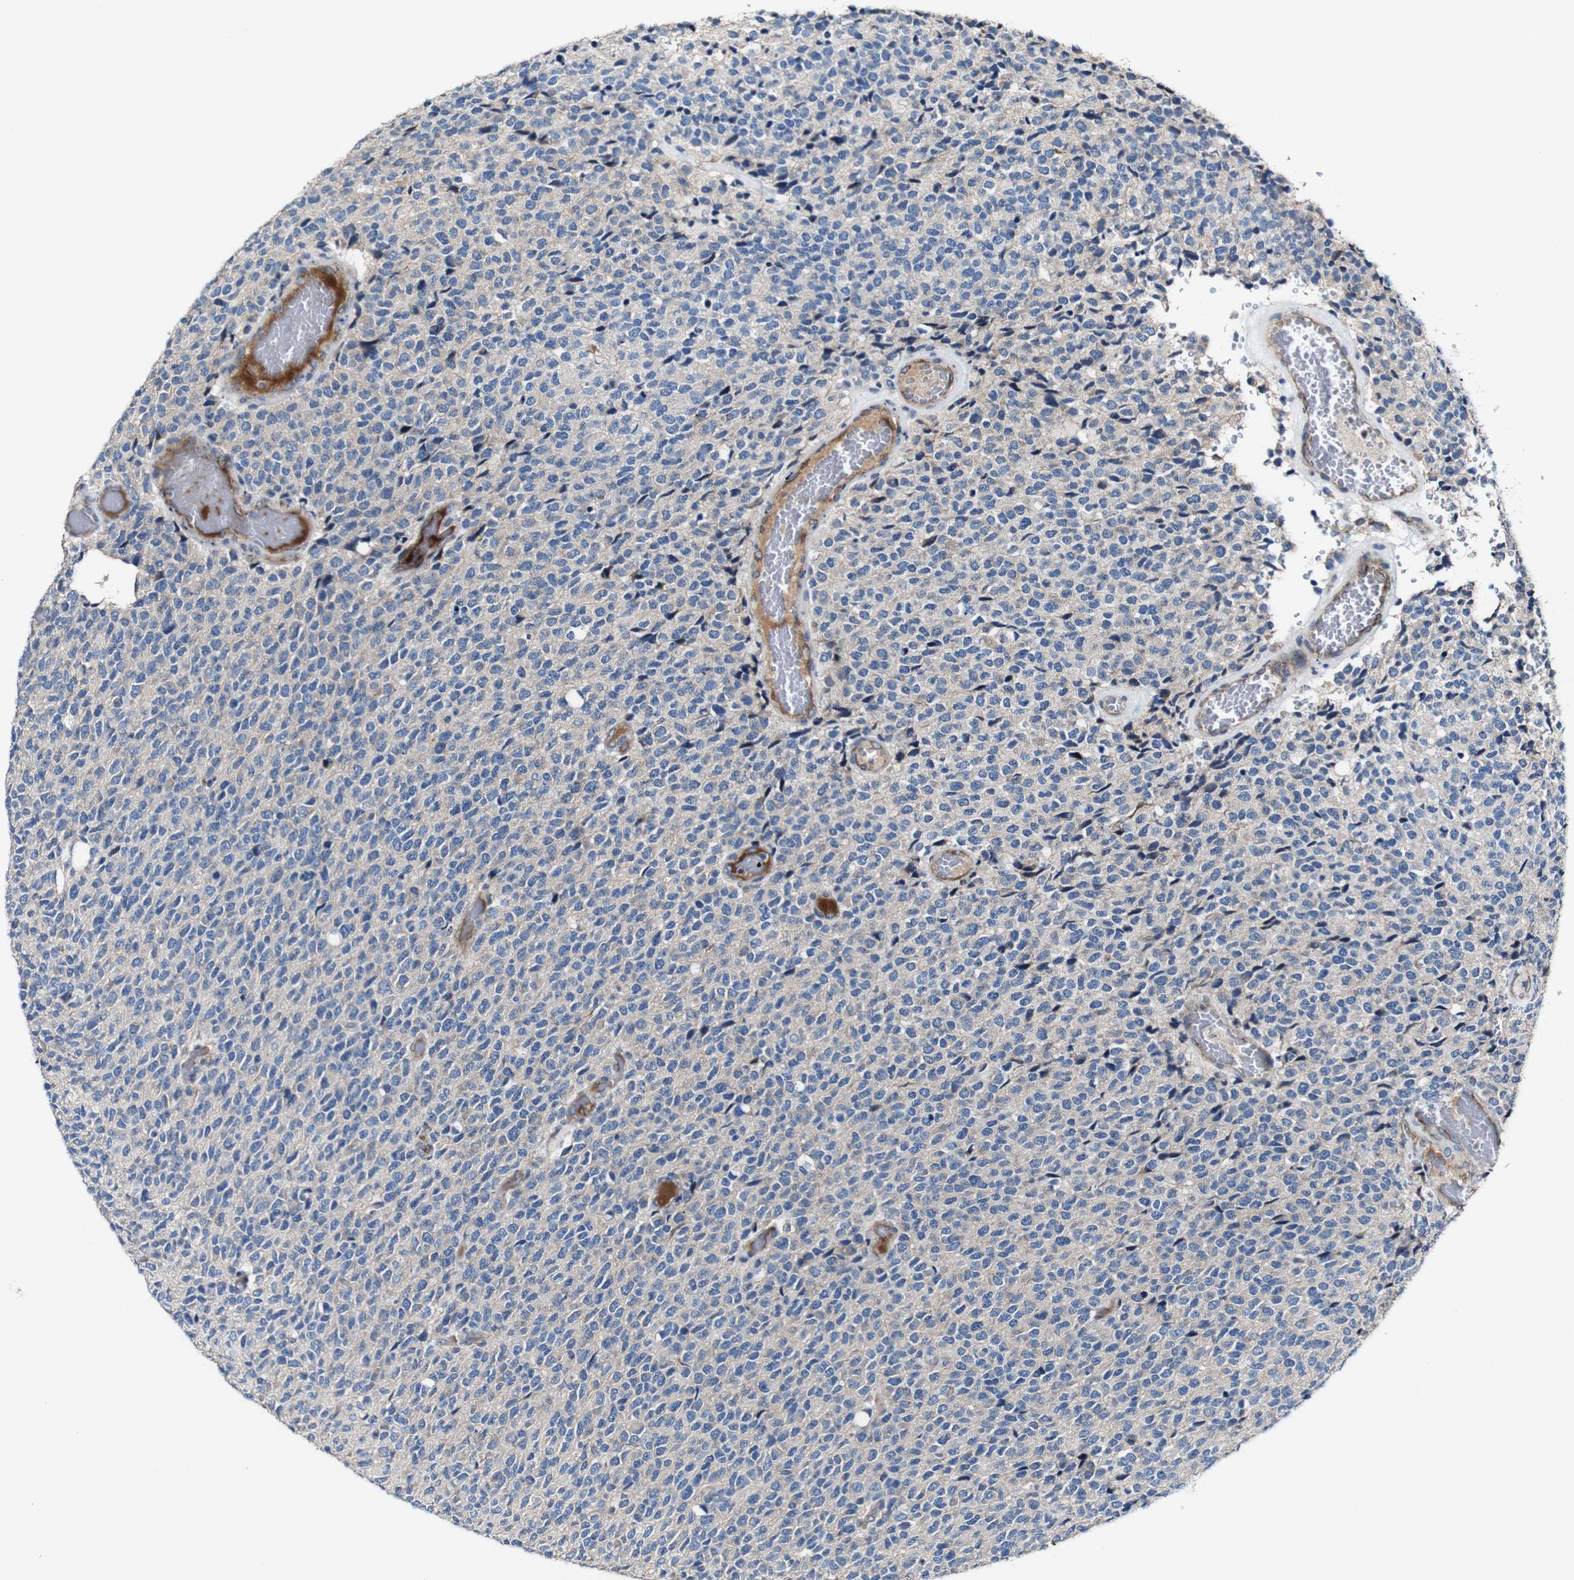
{"staining": {"intensity": "negative", "quantity": "none", "location": "none"}, "tissue": "glioma", "cell_type": "Tumor cells", "image_type": "cancer", "snomed": [{"axis": "morphology", "description": "Glioma, malignant, High grade"}, {"axis": "topography", "description": "pancreas cauda"}], "caption": "High magnification brightfield microscopy of glioma stained with DAB (brown) and counterstained with hematoxylin (blue): tumor cells show no significant expression.", "gene": "GRAMD1A", "patient": {"sex": "male", "age": 60}}